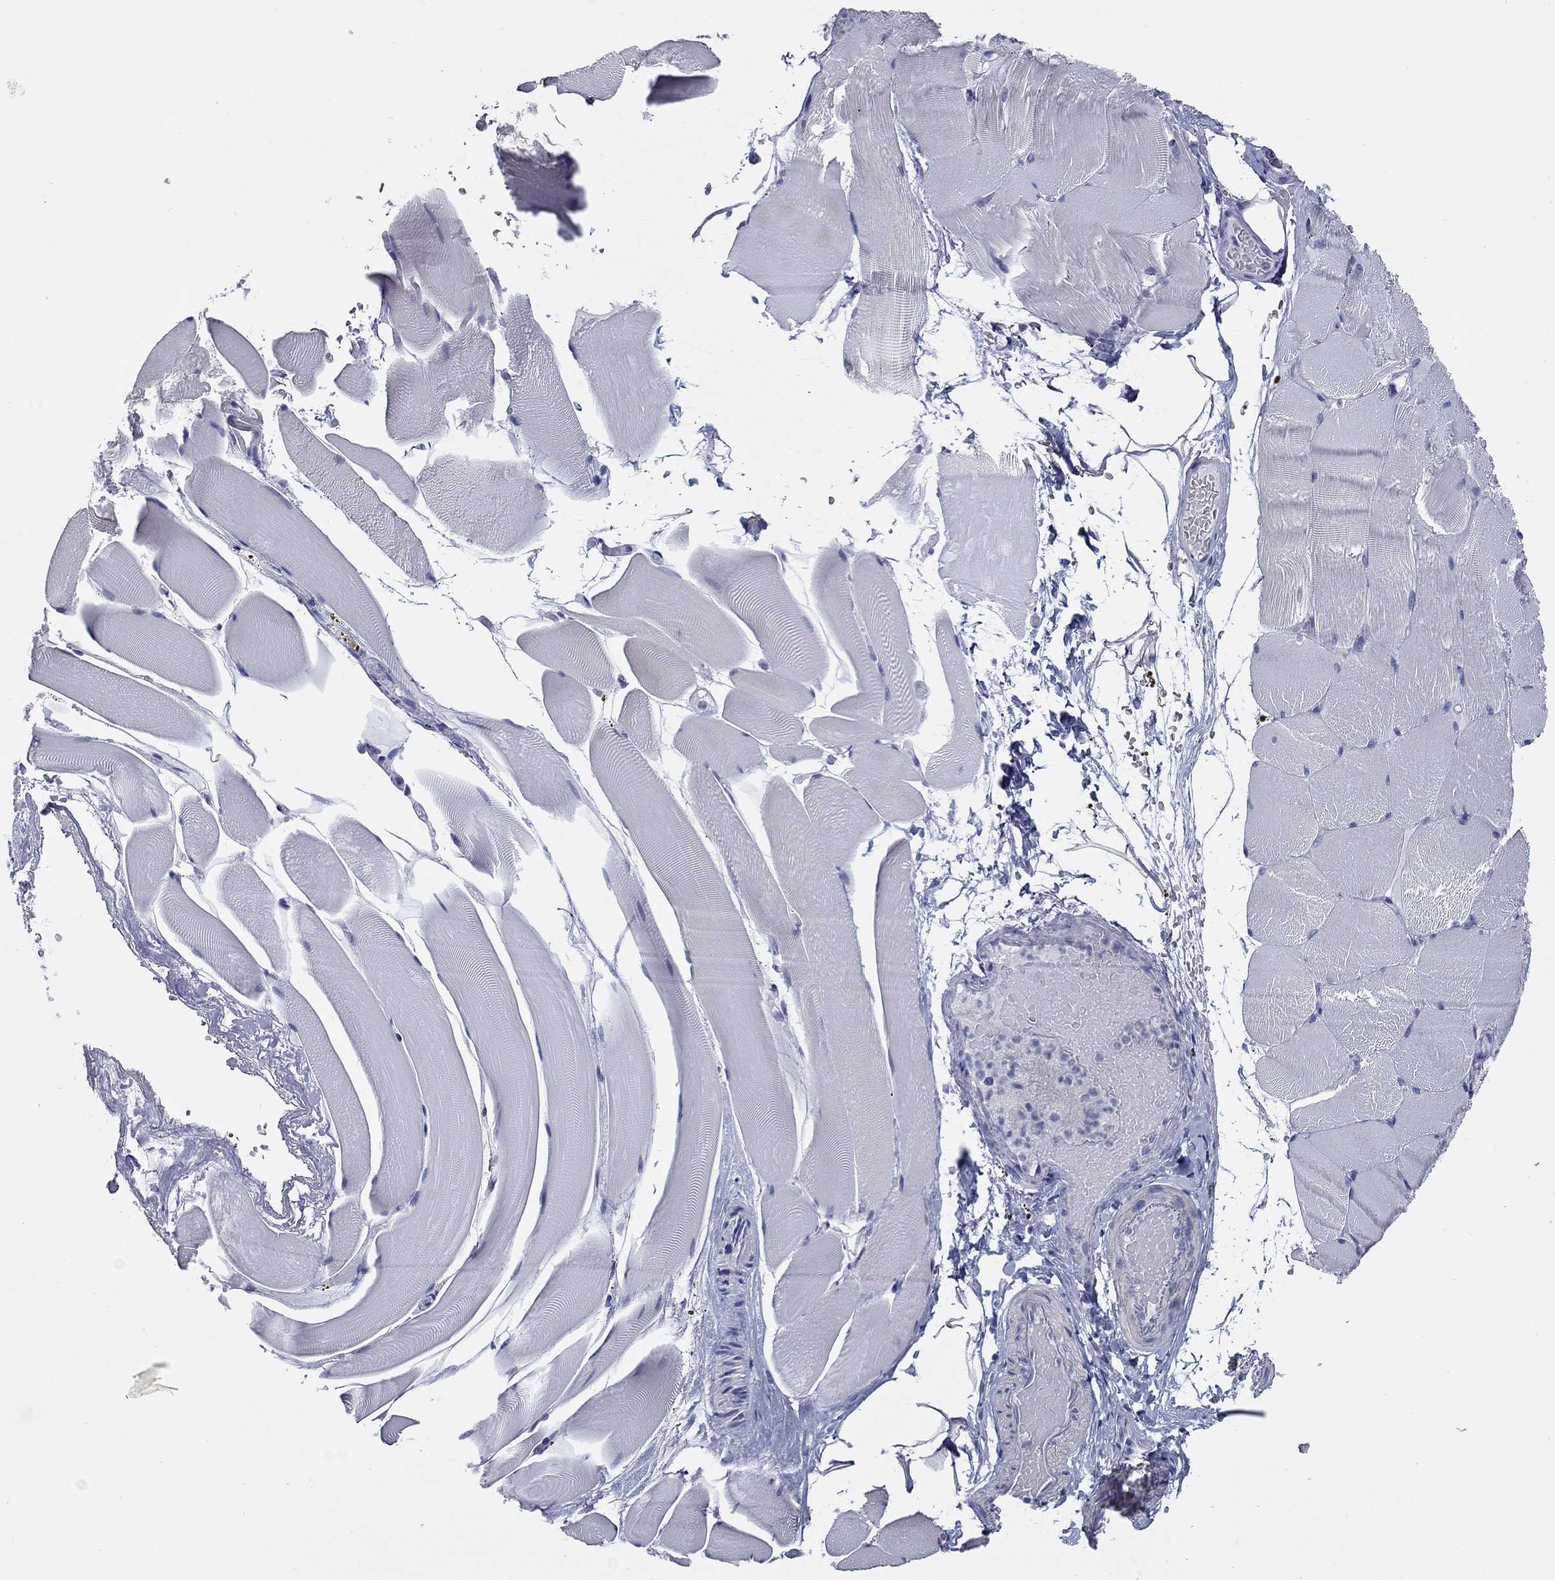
{"staining": {"intensity": "negative", "quantity": "none", "location": "none"}, "tissue": "skeletal muscle", "cell_type": "Myocytes", "image_type": "normal", "snomed": [{"axis": "morphology", "description": "Normal tissue, NOS"}, {"axis": "topography", "description": "Skeletal muscle"}], "caption": "DAB (3,3'-diaminobenzidine) immunohistochemical staining of unremarkable human skeletal muscle demonstrates no significant staining in myocytes.", "gene": "KIRREL2", "patient": {"sex": "female", "age": 37}}